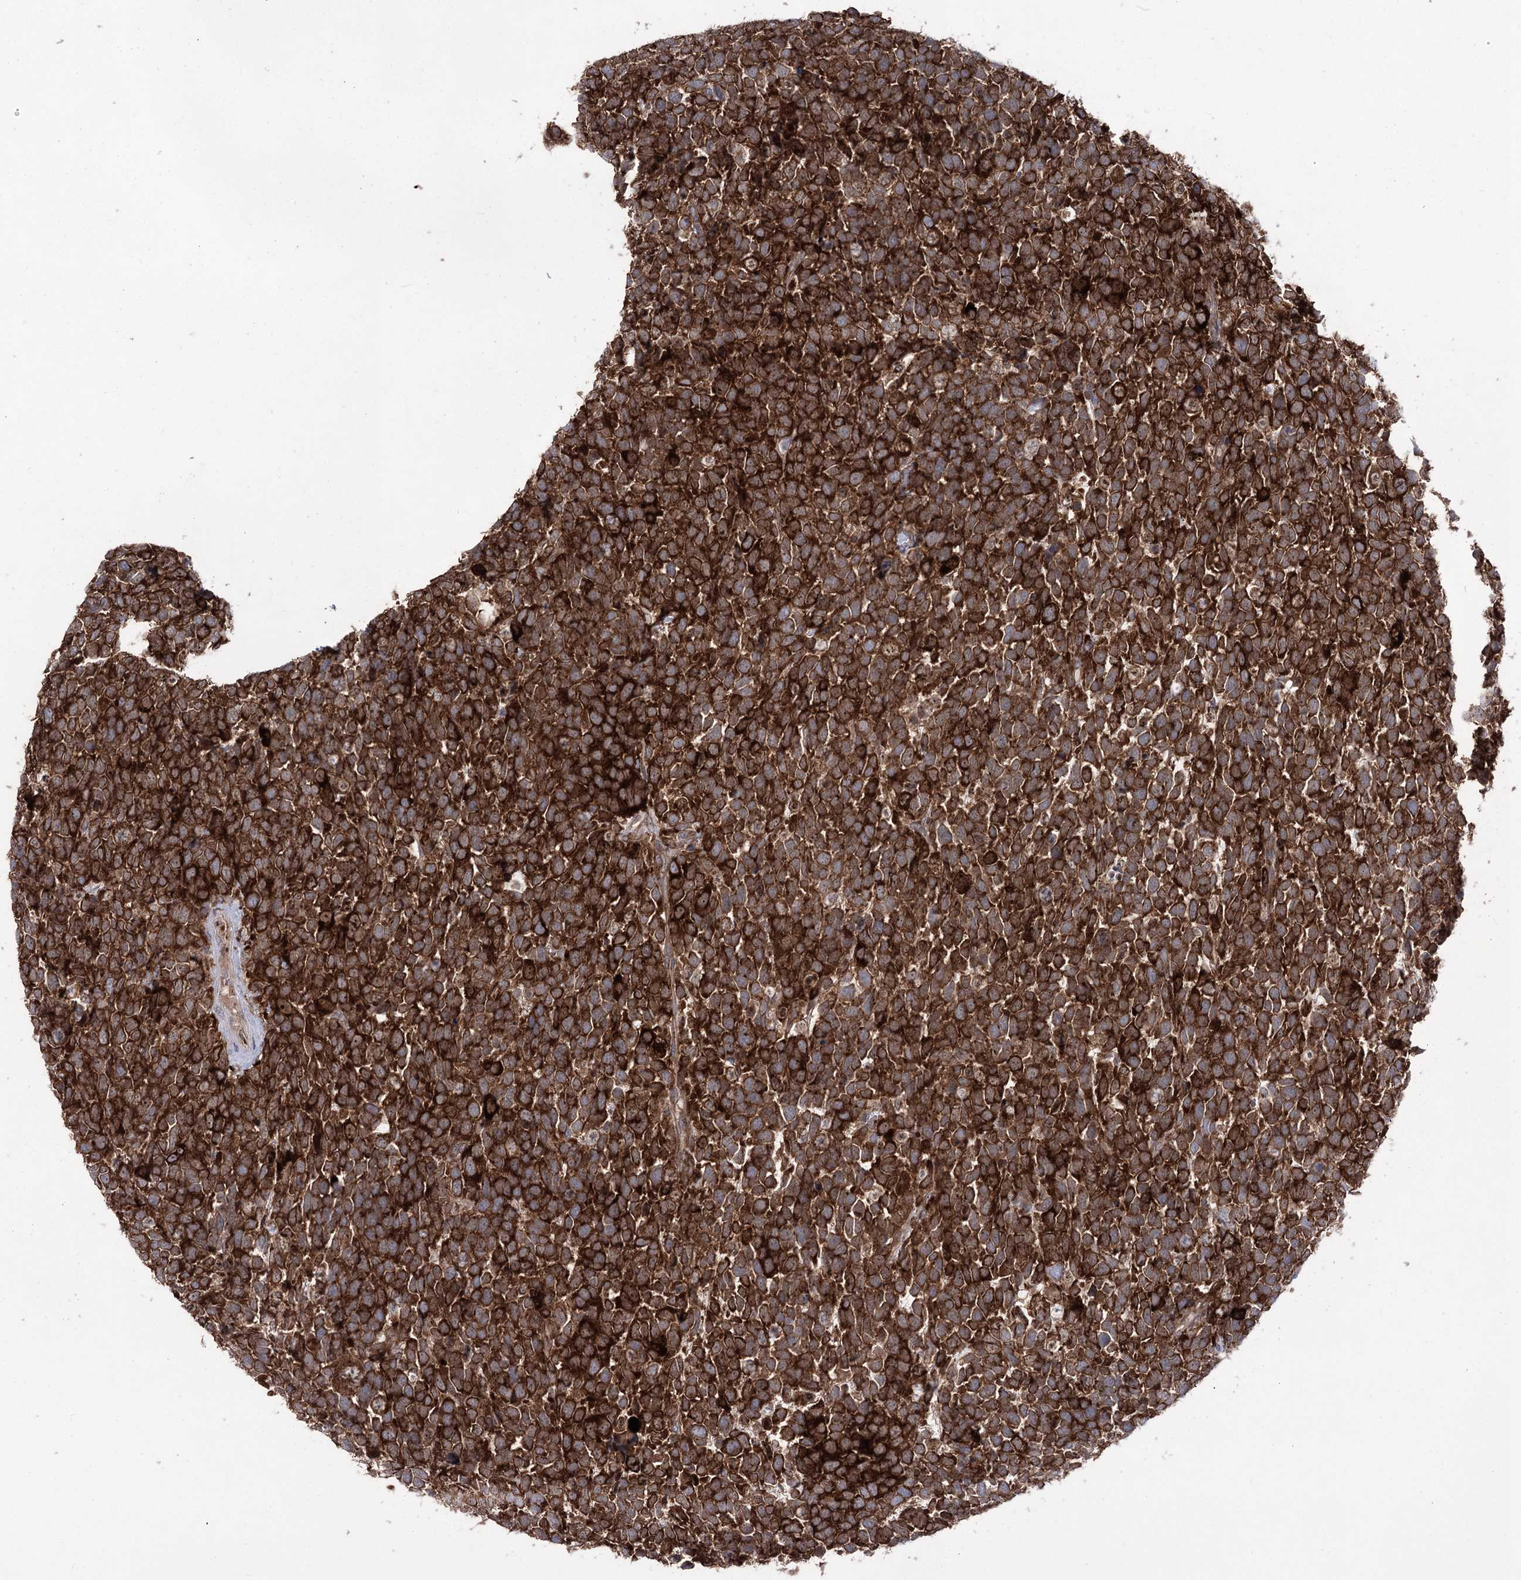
{"staining": {"intensity": "strong", "quantity": ">75%", "location": "cytoplasmic/membranous"}, "tissue": "urothelial cancer", "cell_type": "Tumor cells", "image_type": "cancer", "snomed": [{"axis": "morphology", "description": "Urothelial carcinoma, High grade"}, {"axis": "topography", "description": "Urinary bladder"}], "caption": "IHC staining of high-grade urothelial carcinoma, which demonstrates high levels of strong cytoplasmic/membranous positivity in about >75% of tumor cells indicating strong cytoplasmic/membranous protein staining. The staining was performed using DAB (3,3'-diaminobenzidine) (brown) for protein detection and nuclei were counterstained in hematoxylin (blue).", "gene": "ZNF622", "patient": {"sex": "female", "age": 82}}